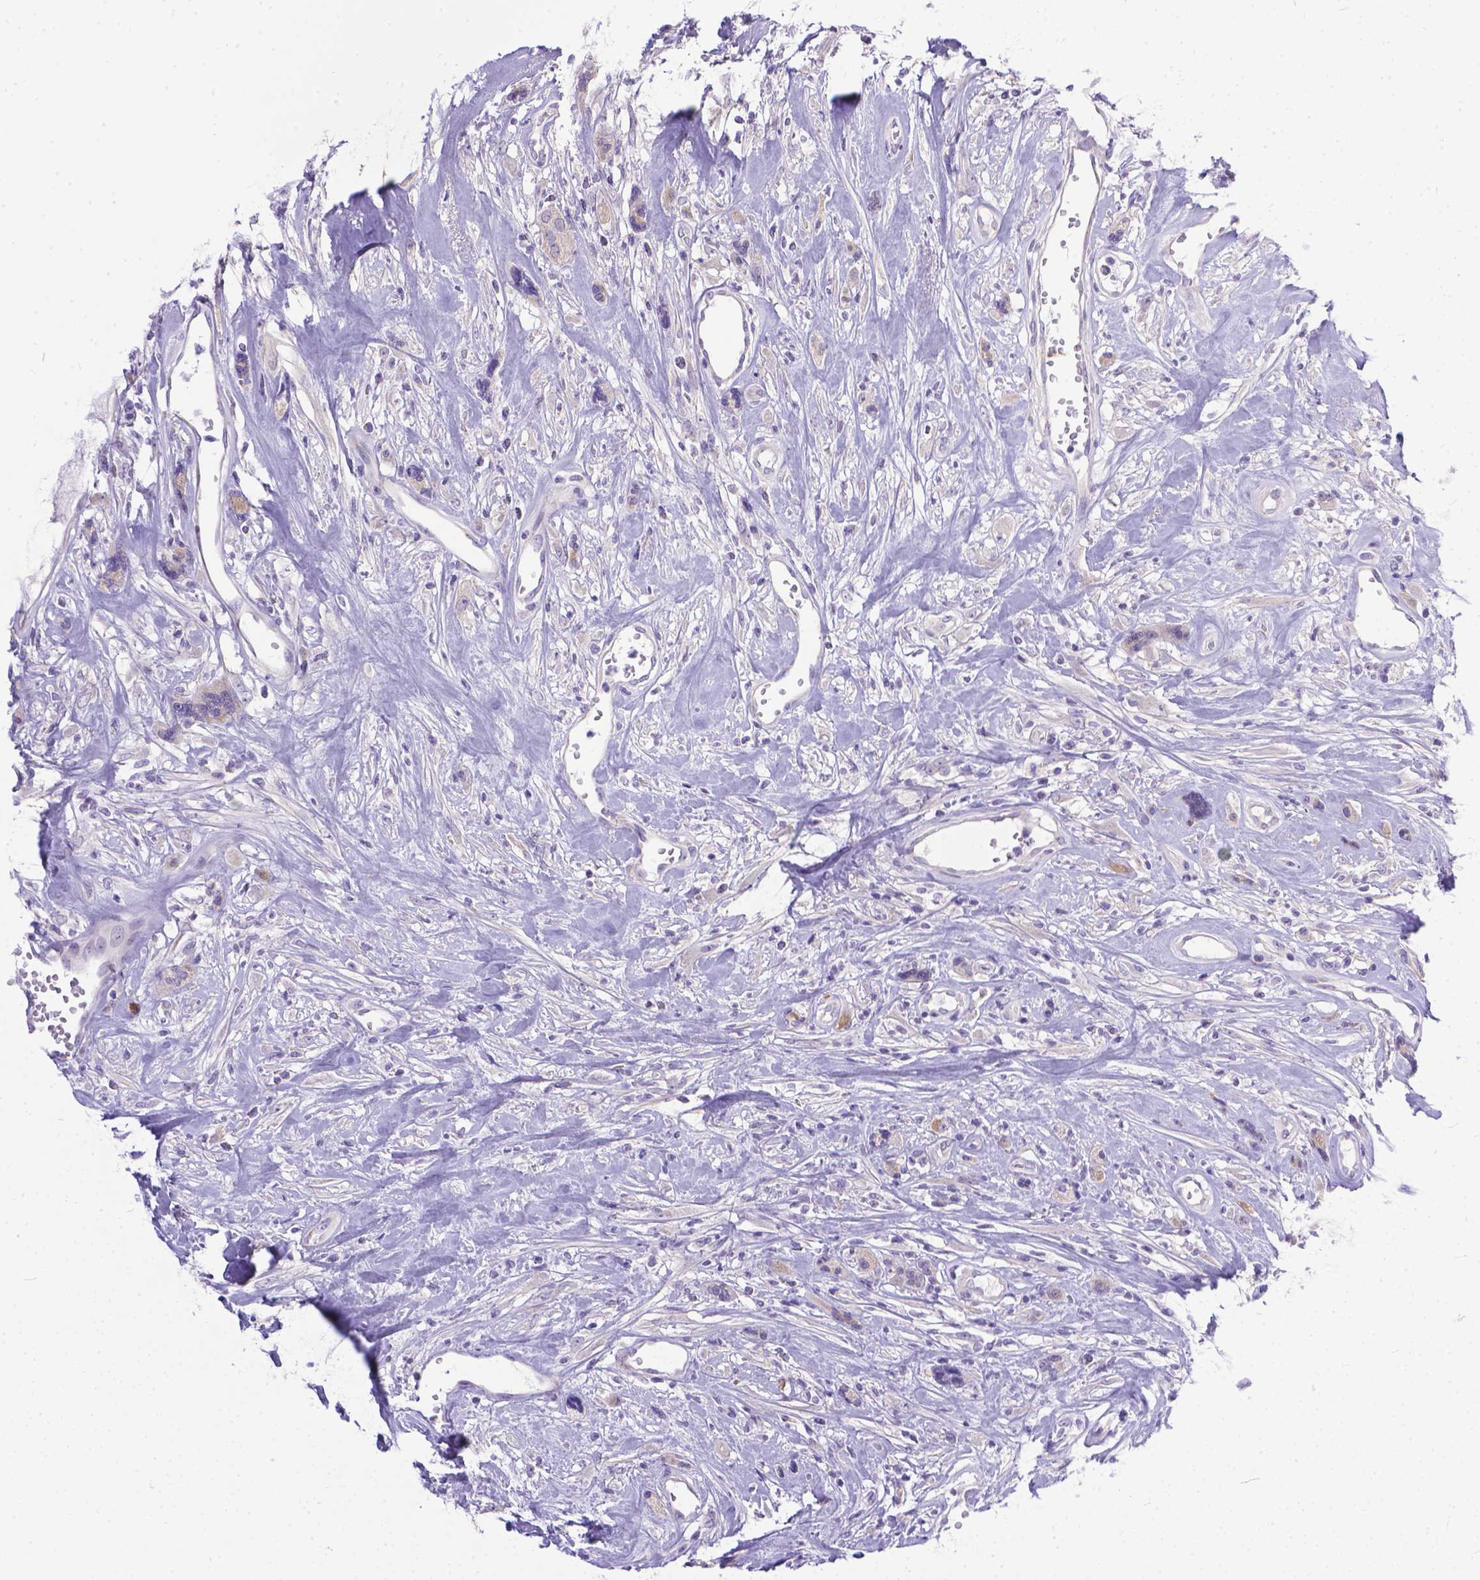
{"staining": {"intensity": "negative", "quantity": "none", "location": "none"}, "tissue": "head and neck cancer", "cell_type": "Tumor cells", "image_type": "cancer", "snomed": [{"axis": "morphology", "description": "Squamous cell carcinoma, NOS"}, {"axis": "topography", "description": "Head-Neck"}], "caption": "IHC photomicrograph of neoplastic tissue: head and neck cancer stained with DAB (3,3'-diaminobenzidine) demonstrates no significant protein expression in tumor cells.", "gene": "TTLL6", "patient": {"sex": "male", "age": 57}}